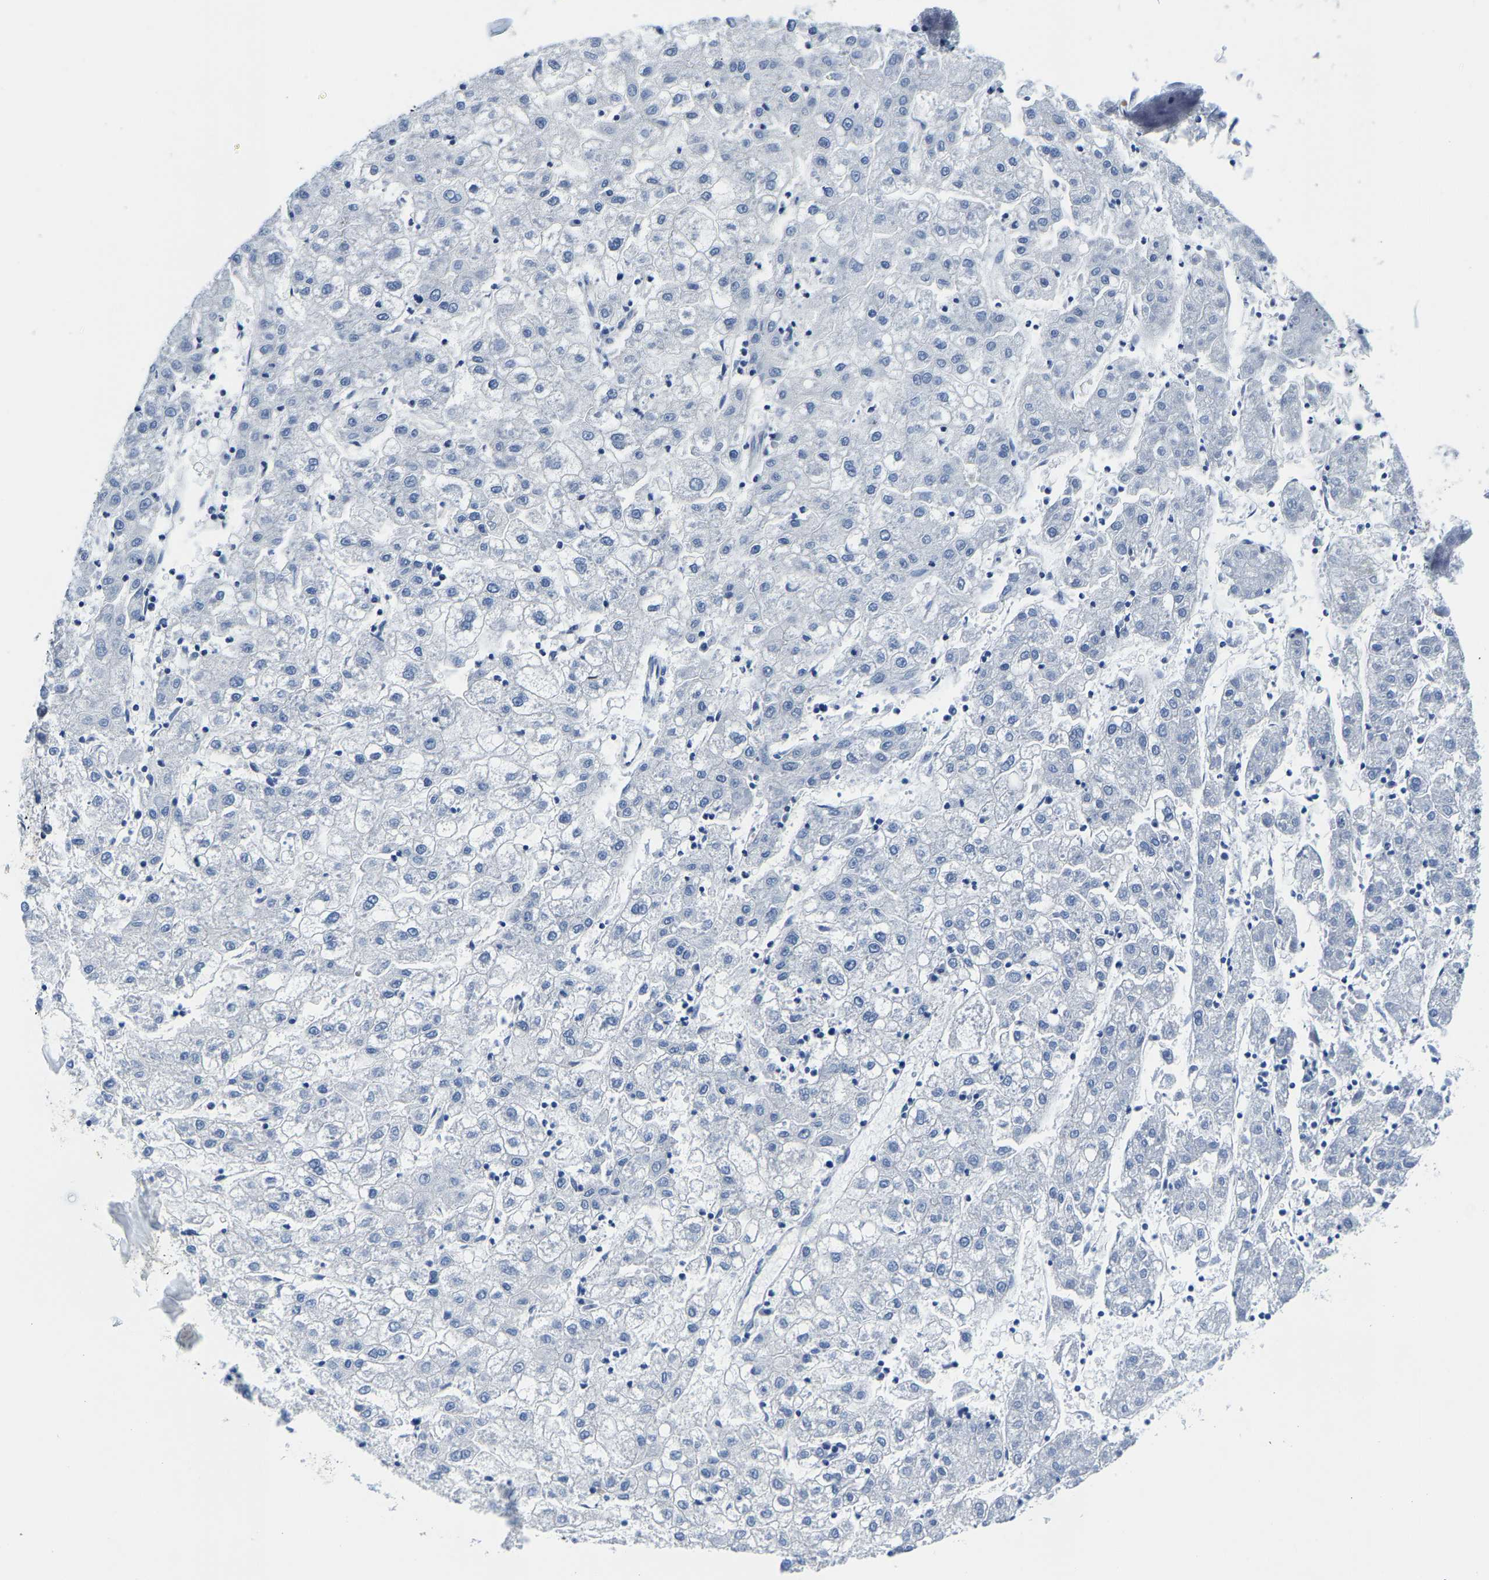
{"staining": {"intensity": "negative", "quantity": "none", "location": "none"}, "tissue": "liver cancer", "cell_type": "Tumor cells", "image_type": "cancer", "snomed": [{"axis": "morphology", "description": "Carcinoma, Hepatocellular, NOS"}, {"axis": "topography", "description": "Liver"}], "caption": "A micrograph of liver cancer stained for a protein shows no brown staining in tumor cells. The staining is performed using DAB brown chromogen with nuclei counter-stained in using hematoxylin.", "gene": "DSCAM", "patient": {"sex": "male", "age": 72}}